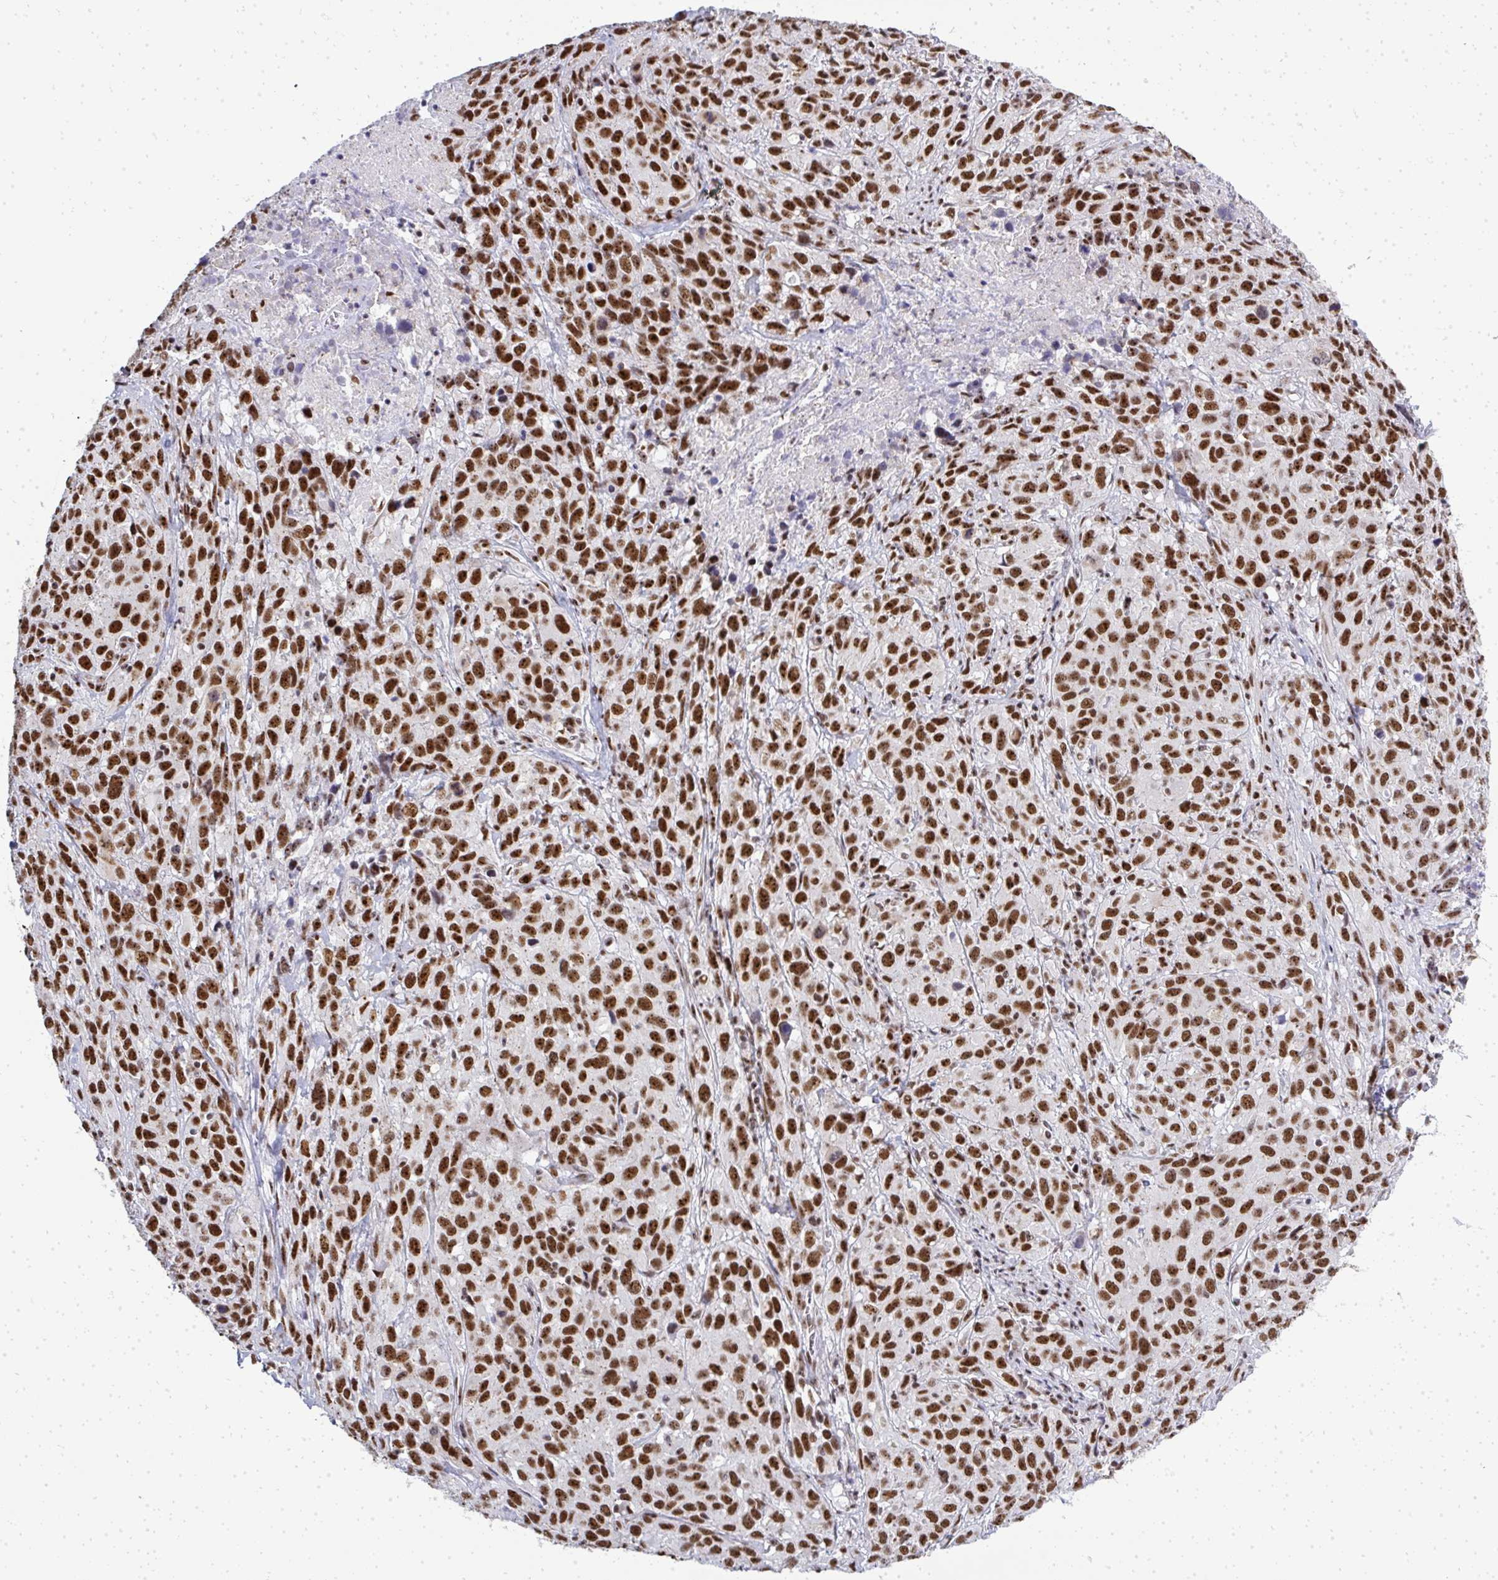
{"staining": {"intensity": "strong", "quantity": ">75%", "location": "nuclear"}, "tissue": "cervical cancer", "cell_type": "Tumor cells", "image_type": "cancer", "snomed": [{"axis": "morphology", "description": "Normal tissue, NOS"}, {"axis": "morphology", "description": "Squamous cell carcinoma, NOS"}, {"axis": "topography", "description": "Cervix"}], "caption": "Strong nuclear positivity is identified in approximately >75% of tumor cells in cervical cancer (squamous cell carcinoma).", "gene": "SIRT7", "patient": {"sex": "female", "age": 51}}